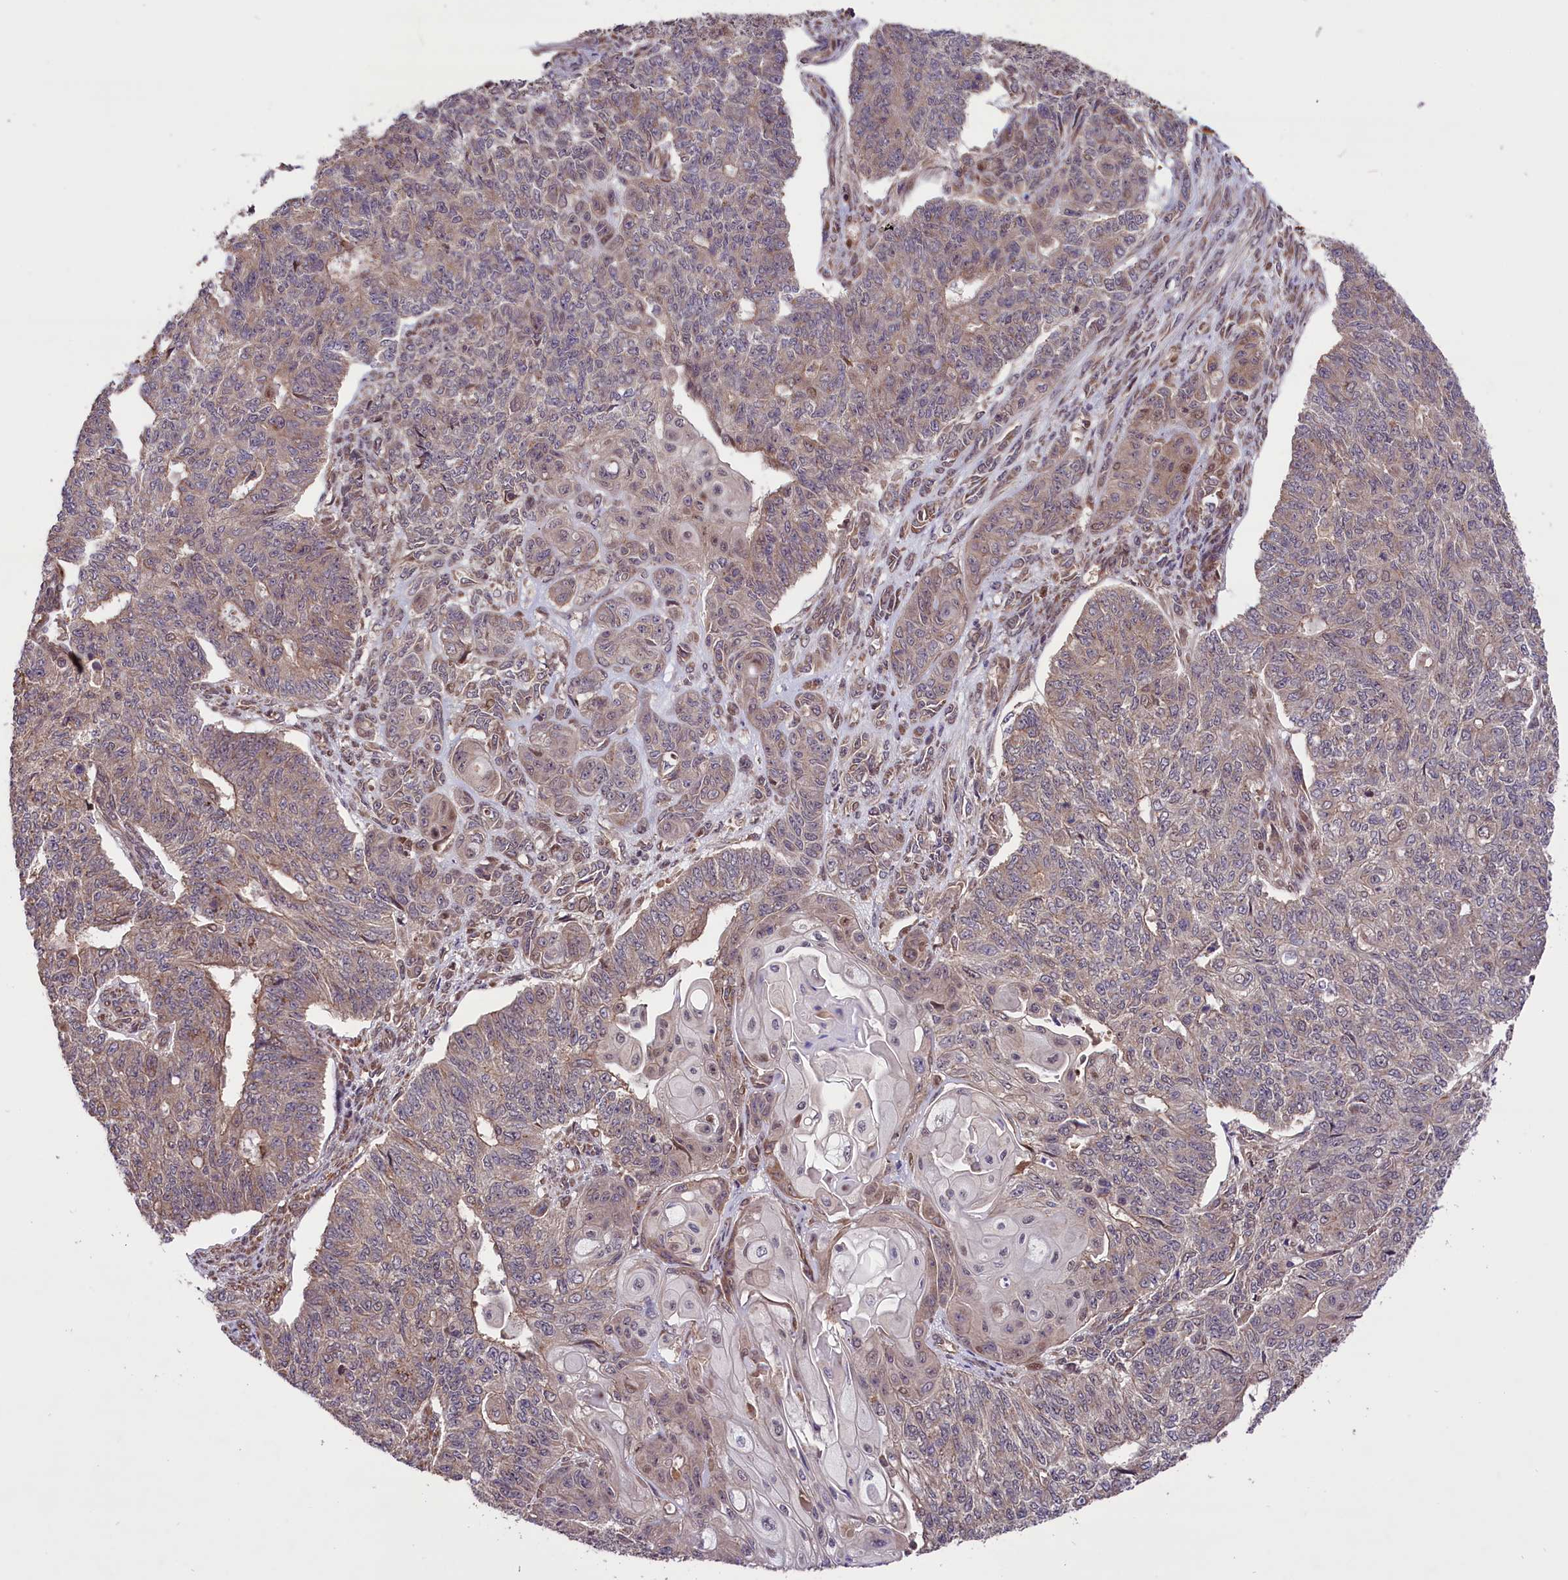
{"staining": {"intensity": "weak", "quantity": "25%-75%", "location": "cytoplasmic/membranous"}, "tissue": "endometrial cancer", "cell_type": "Tumor cells", "image_type": "cancer", "snomed": [{"axis": "morphology", "description": "Adenocarcinoma, NOS"}, {"axis": "topography", "description": "Endometrium"}], "caption": "Immunohistochemistry photomicrograph of endometrial cancer stained for a protein (brown), which exhibits low levels of weak cytoplasmic/membranous positivity in about 25%-75% of tumor cells.", "gene": "HDAC5", "patient": {"sex": "female", "age": 32}}